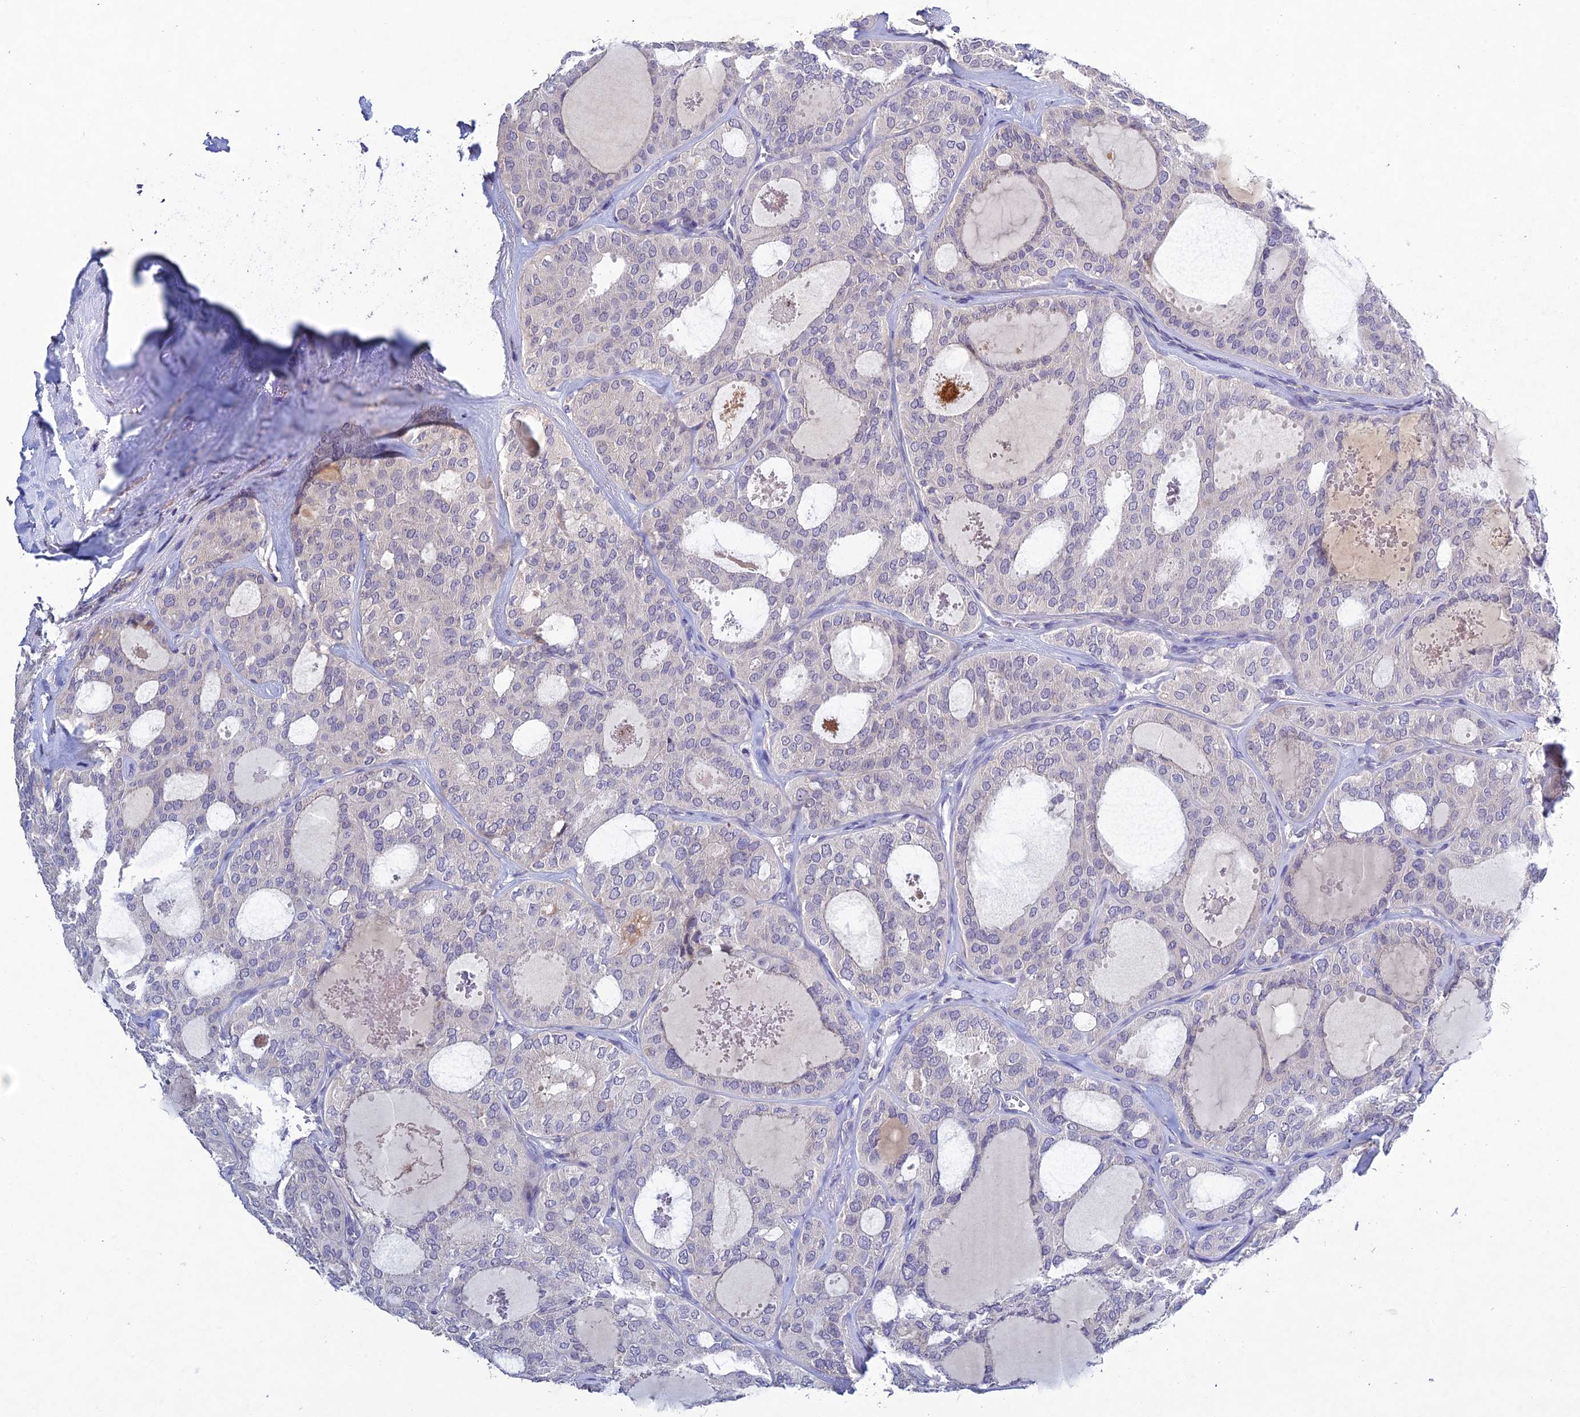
{"staining": {"intensity": "negative", "quantity": "none", "location": "none"}, "tissue": "thyroid cancer", "cell_type": "Tumor cells", "image_type": "cancer", "snomed": [{"axis": "morphology", "description": "Follicular adenoma carcinoma, NOS"}, {"axis": "topography", "description": "Thyroid gland"}], "caption": "Tumor cells show no significant protein positivity in thyroid cancer. Nuclei are stained in blue.", "gene": "CHST5", "patient": {"sex": "male", "age": 75}}